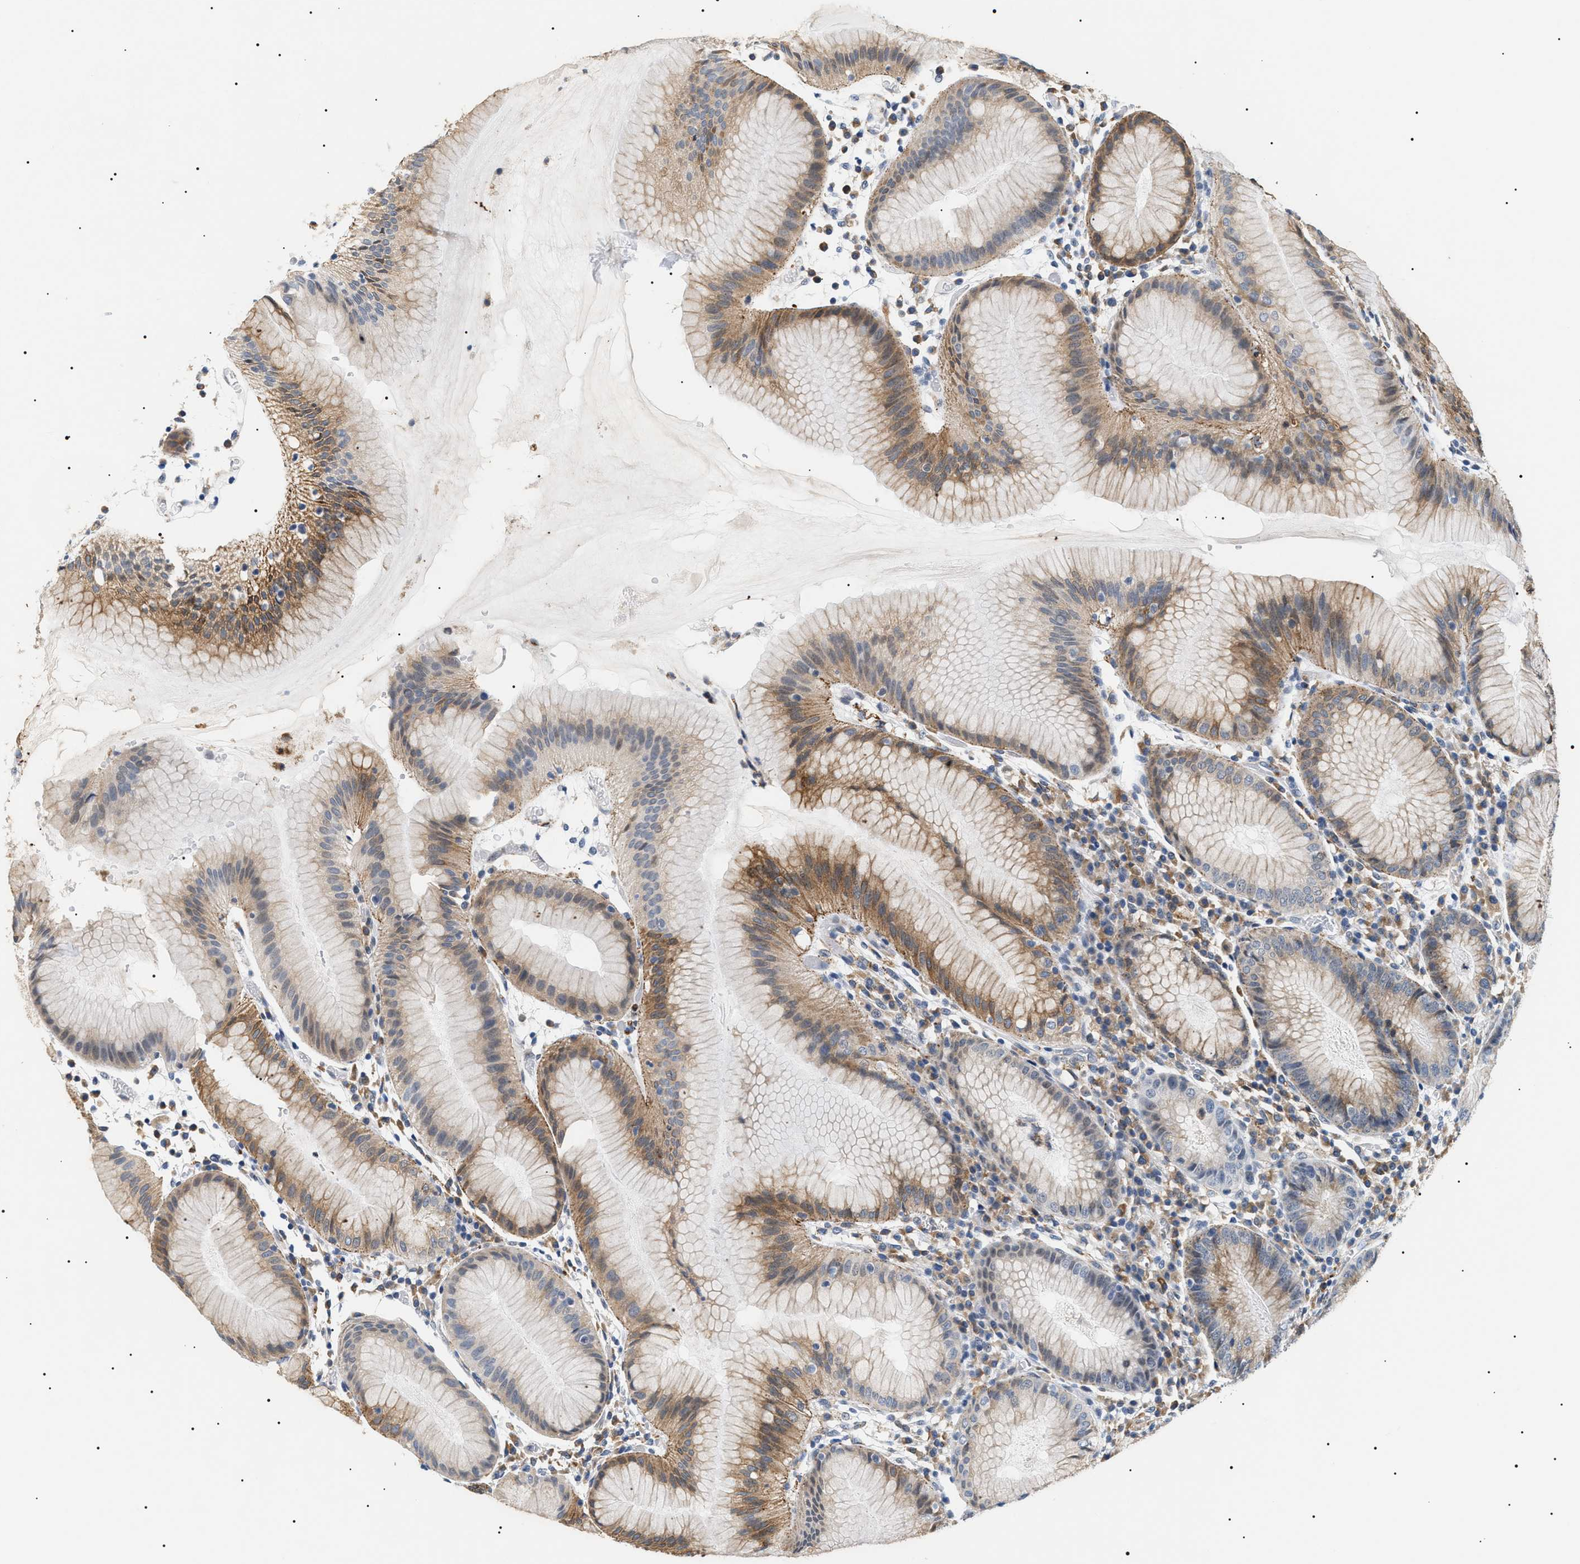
{"staining": {"intensity": "moderate", "quantity": "25%-75%", "location": "cytoplasmic/membranous"}, "tissue": "stomach", "cell_type": "Glandular cells", "image_type": "normal", "snomed": [{"axis": "morphology", "description": "Normal tissue, NOS"}, {"axis": "topography", "description": "Stomach"}, {"axis": "topography", "description": "Stomach, lower"}], "caption": "Brown immunohistochemical staining in unremarkable stomach demonstrates moderate cytoplasmic/membranous staining in about 25%-75% of glandular cells. (Stains: DAB in brown, nuclei in blue, Microscopy: brightfield microscopy at high magnification).", "gene": "HSD17B11", "patient": {"sex": "female", "age": 75}}